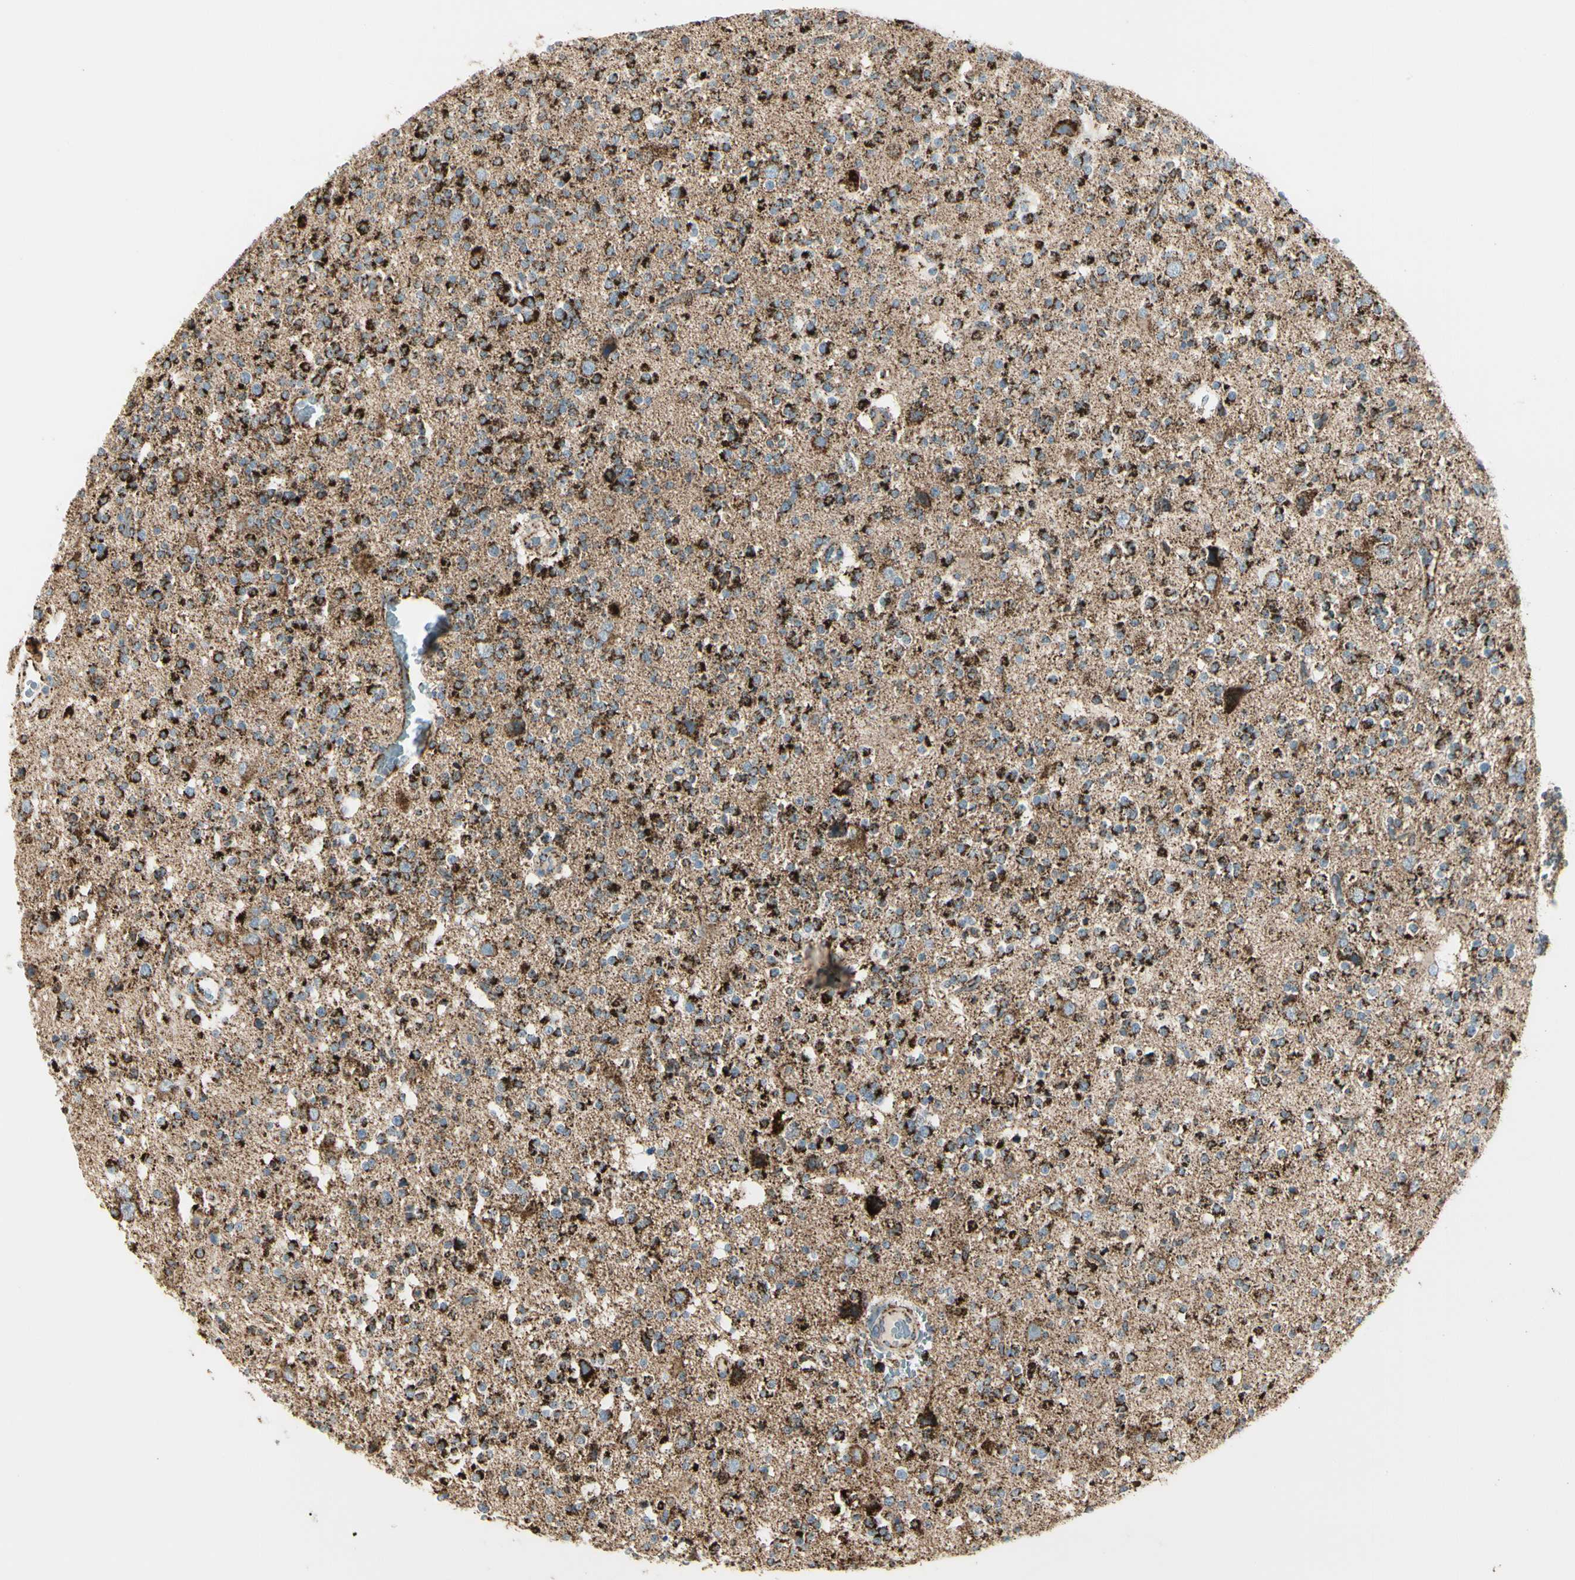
{"staining": {"intensity": "strong", "quantity": ">75%", "location": "cytoplasmic/membranous"}, "tissue": "glioma", "cell_type": "Tumor cells", "image_type": "cancer", "snomed": [{"axis": "morphology", "description": "Glioma, malignant, High grade"}, {"axis": "topography", "description": "Brain"}], "caption": "IHC of glioma exhibits high levels of strong cytoplasmic/membranous positivity in about >75% of tumor cells.", "gene": "ME2", "patient": {"sex": "male", "age": 47}}